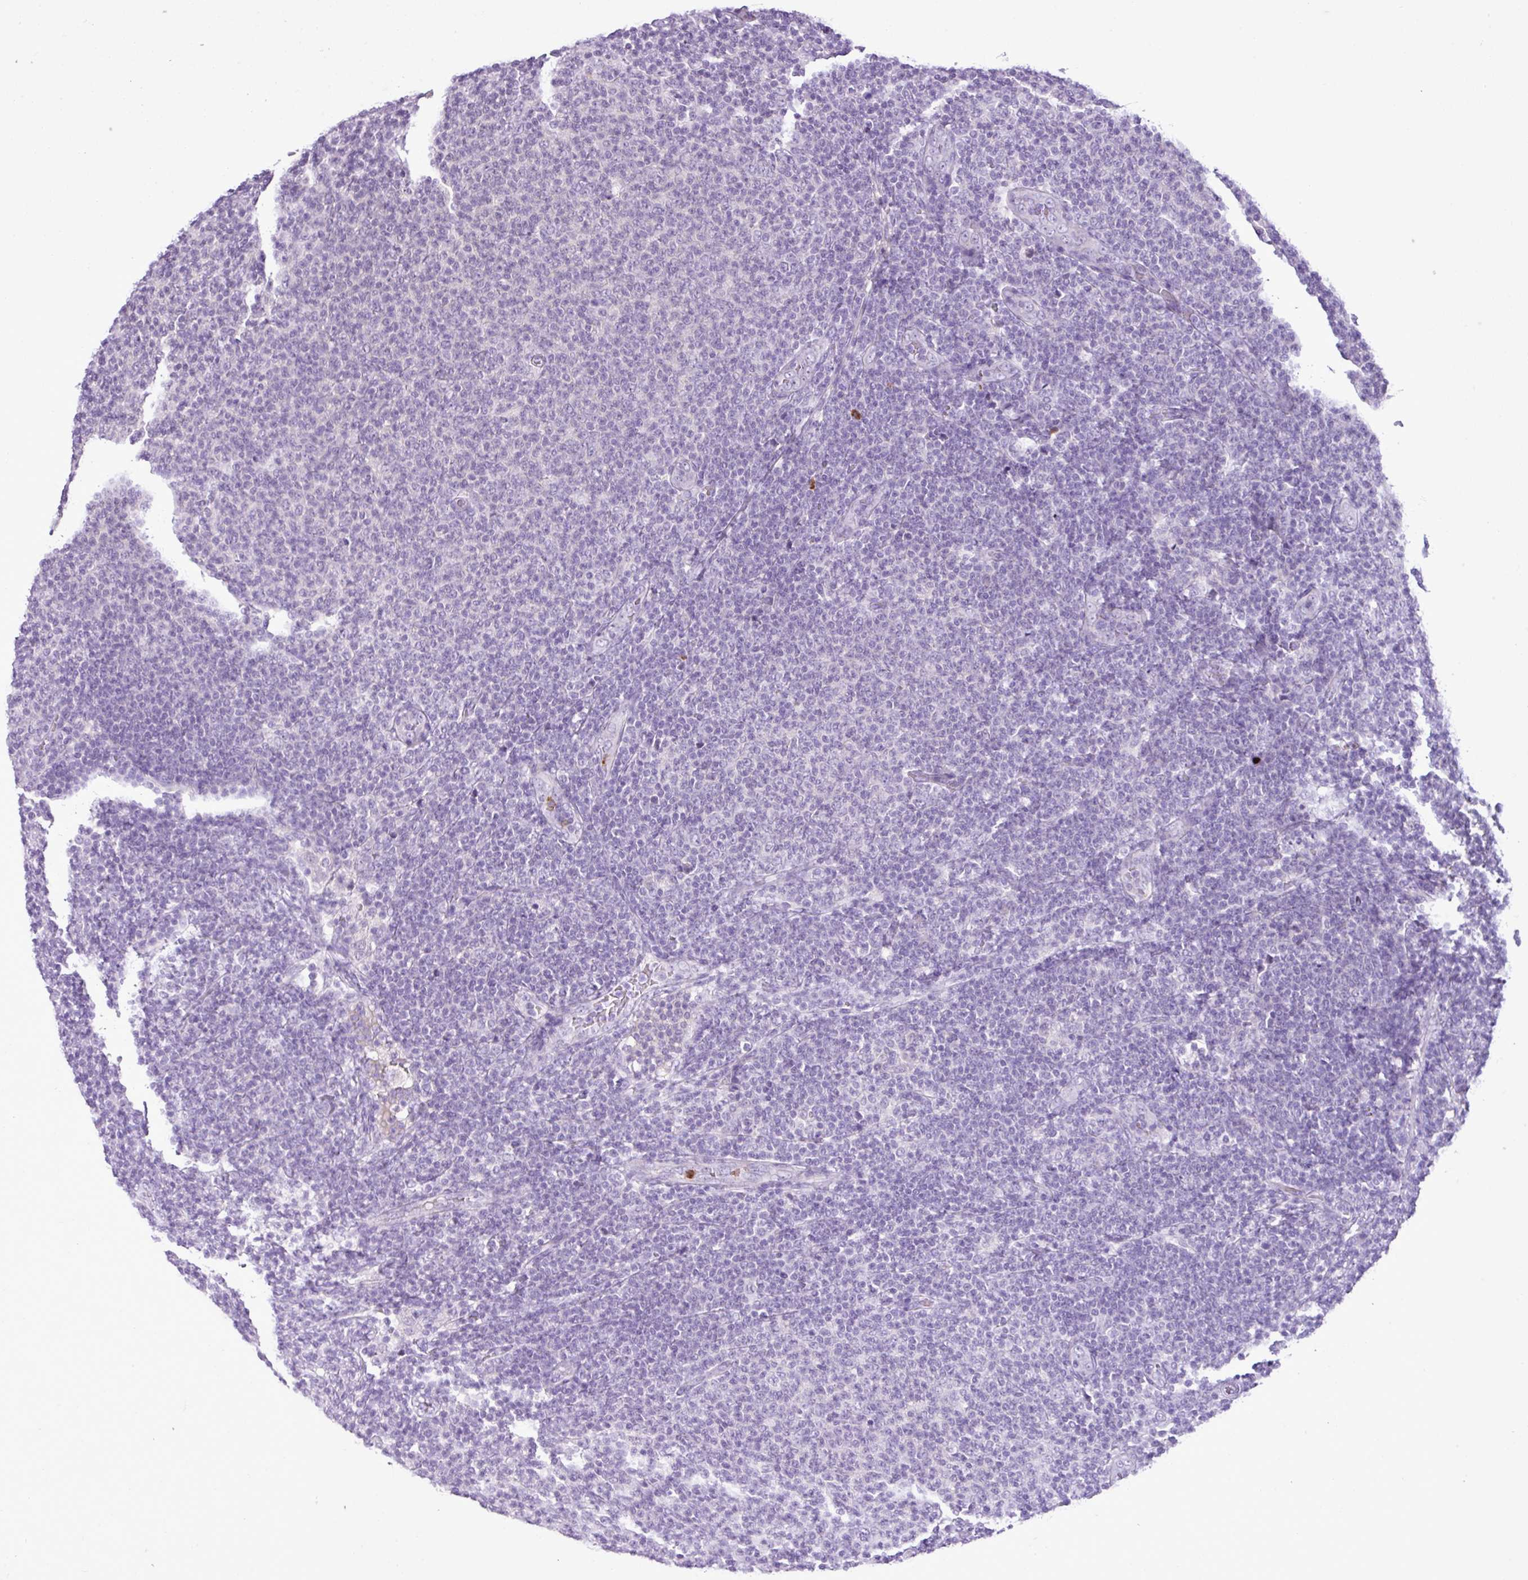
{"staining": {"intensity": "negative", "quantity": "none", "location": "none"}, "tissue": "lymphoma", "cell_type": "Tumor cells", "image_type": "cancer", "snomed": [{"axis": "morphology", "description": "Malignant lymphoma, non-Hodgkin's type, Low grade"}, {"axis": "topography", "description": "Lymph node"}], "caption": "Immunohistochemistry (IHC) histopathology image of low-grade malignant lymphoma, non-Hodgkin's type stained for a protein (brown), which exhibits no positivity in tumor cells.", "gene": "HTR3E", "patient": {"sex": "male", "age": 66}}